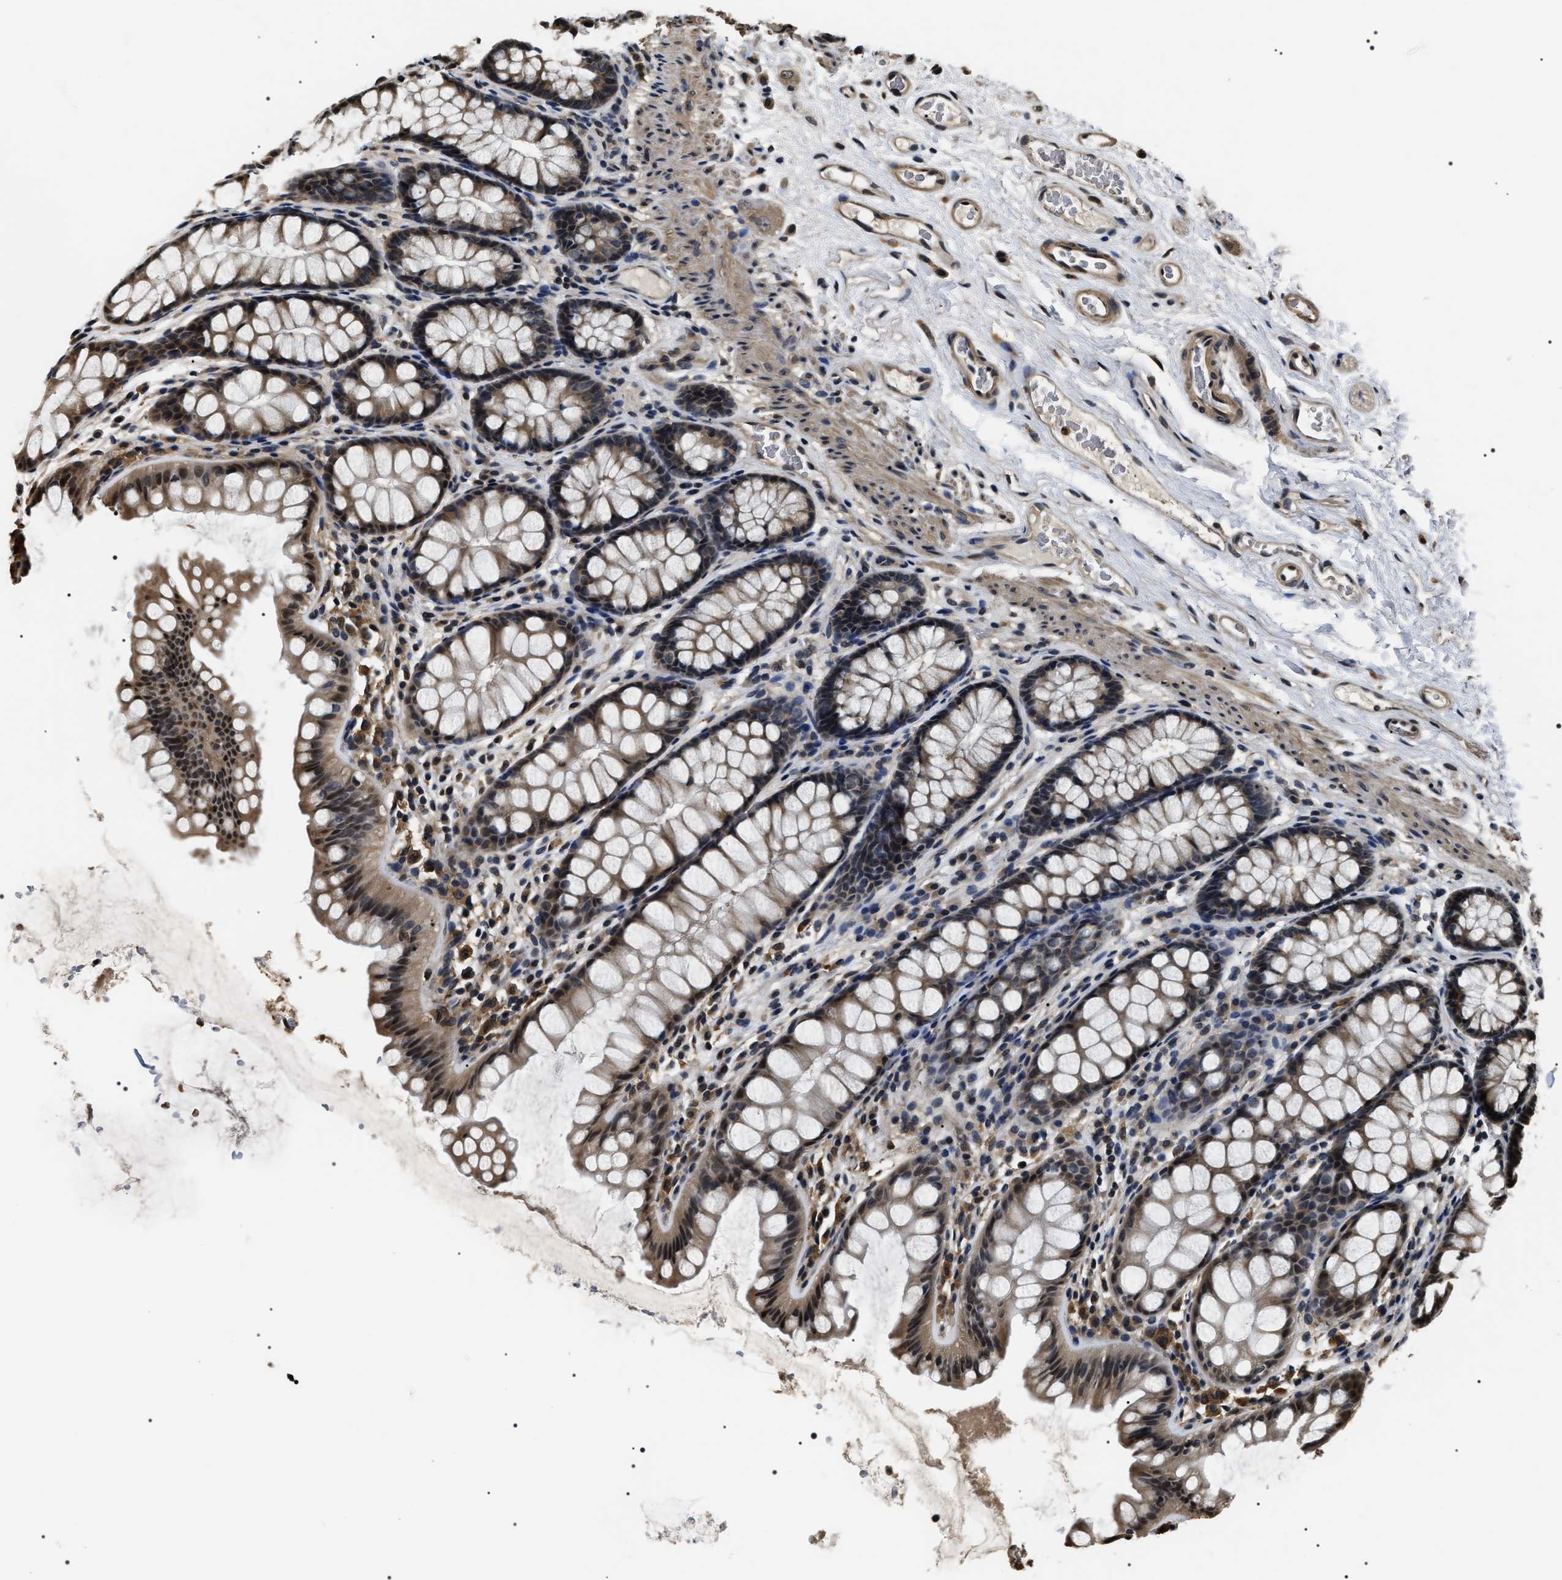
{"staining": {"intensity": "negative", "quantity": "none", "location": "none"}, "tissue": "colon", "cell_type": "Endothelial cells", "image_type": "normal", "snomed": [{"axis": "morphology", "description": "Normal tissue, NOS"}, {"axis": "topography", "description": "Colon"}], "caption": "IHC of normal human colon shows no staining in endothelial cells.", "gene": "ARHGAP22", "patient": {"sex": "female", "age": 55}}